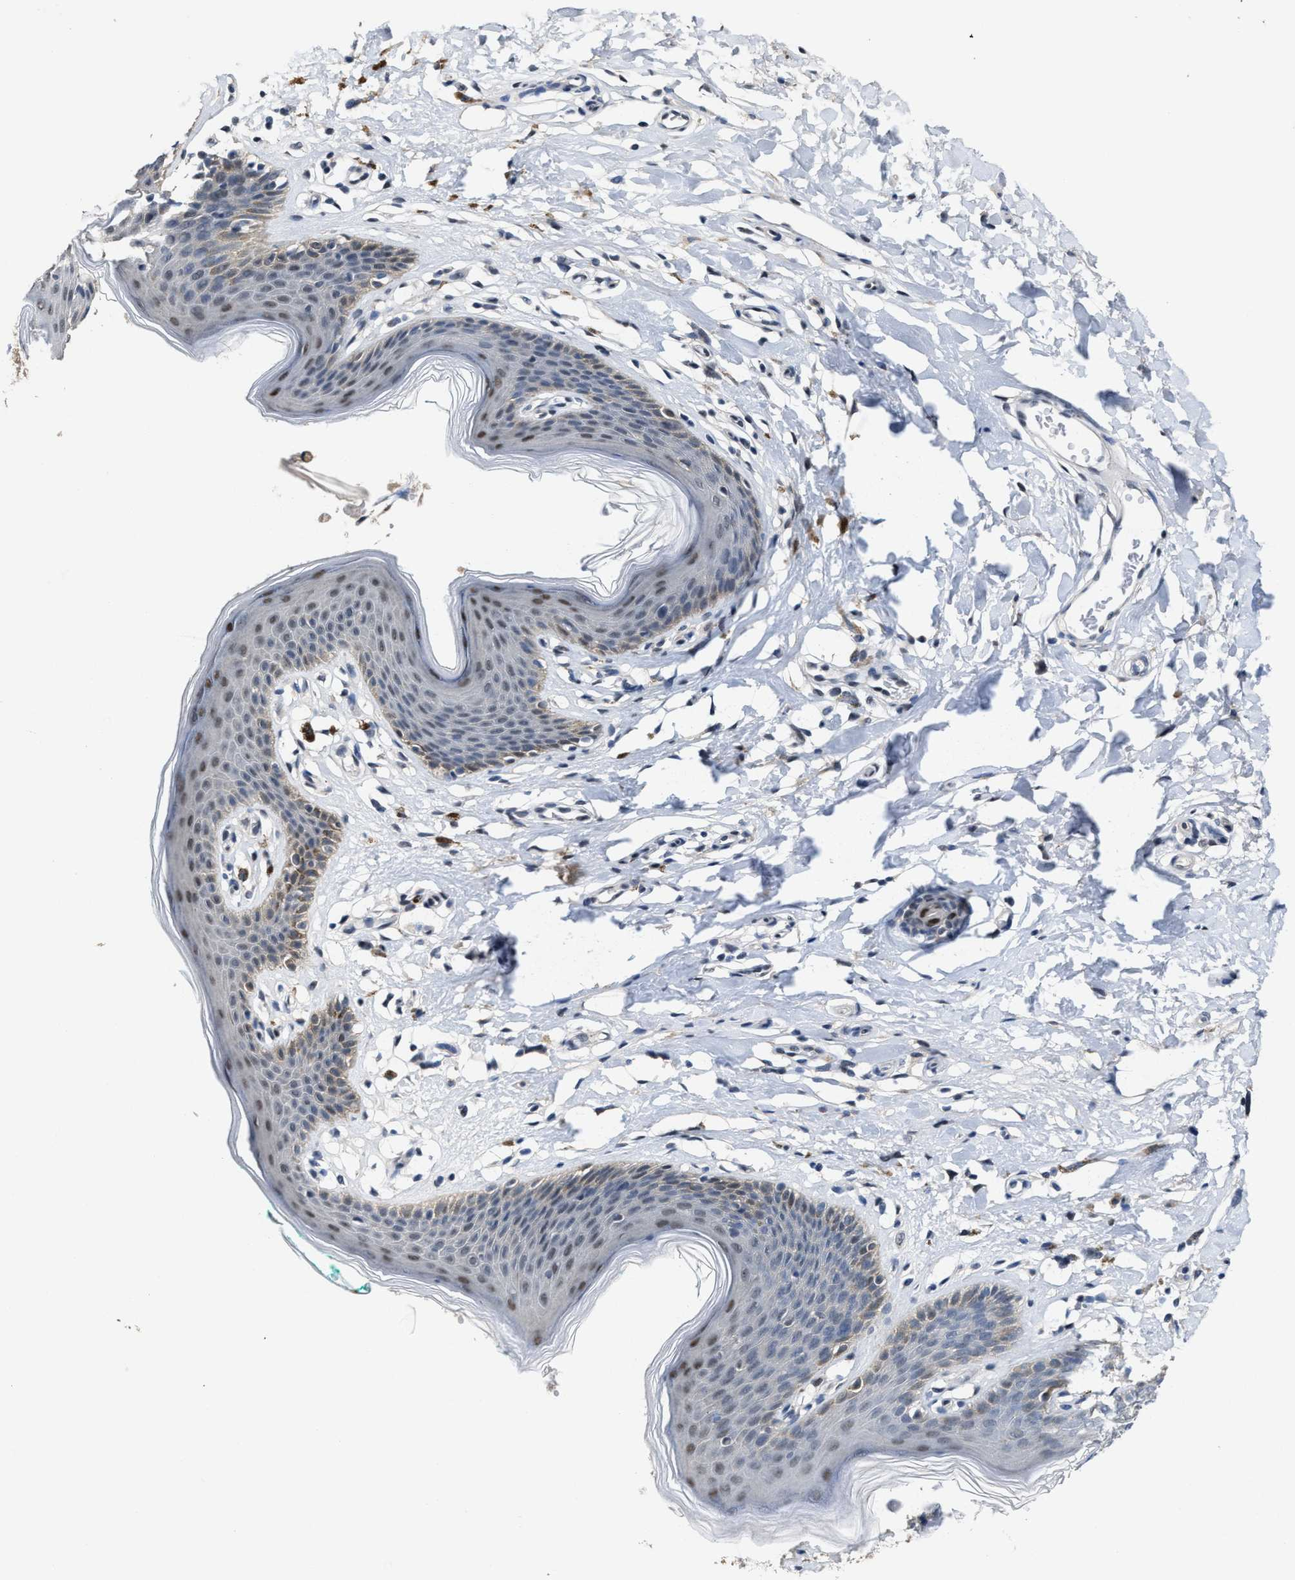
{"staining": {"intensity": "moderate", "quantity": "<25%", "location": "nuclear"}, "tissue": "skin", "cell_type": "Epidermal cells", "image_type": "normal", "snomed": [{"axis": "morphology", "description": "Normal tissue, NOS"}, {"axis": "topography", "description": "Vulva"}], "caption": "Protein analysis of benign skin demonstrates moderate nuclear staining in approximately <25% of epidermal cells. (Stains: DAB in brown, nuclei in blue, Microscopy: brightfield microscopy at high magnification).", "gene": "ZNF20", "patient": {"sex": "female", "age": 66}}